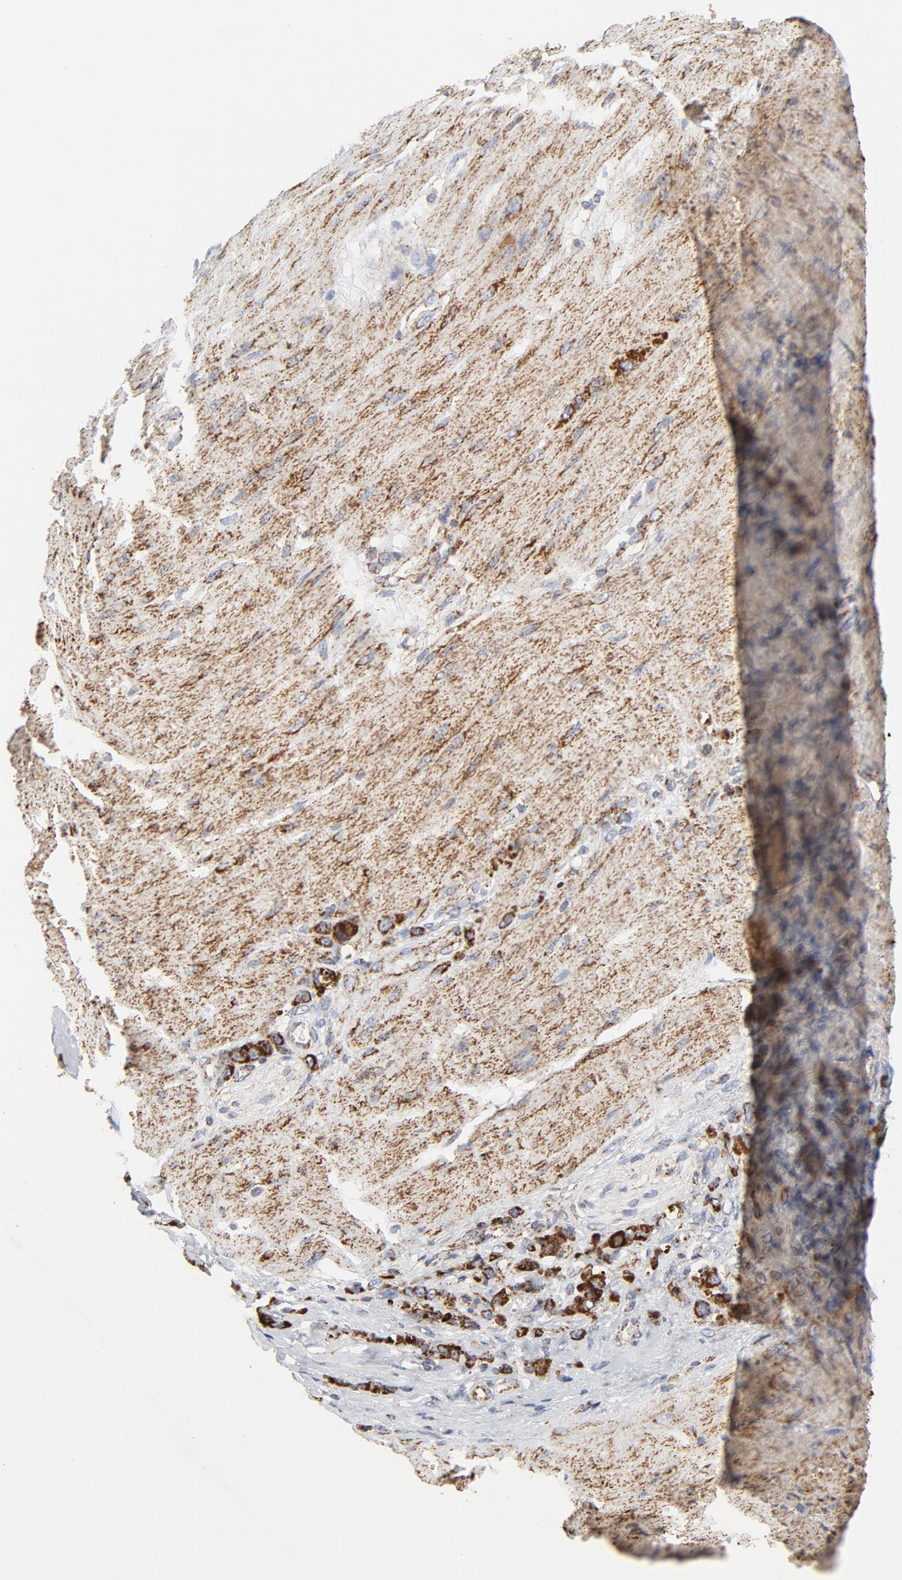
{"staining": {"intensity": "strong", "quantity": ">75%", "location": "cytoplasmic/membranous"}, "tissue": "stomach cancer", "cell_type": "Tumor cells", "image_type": "cancer", "snomed": [{"axis": "morphology", "description": "Normal tissue, NOS"}, {"axis": "morphology", "description": "Adenocarcinoma, NOS"}, {"axis": "topography", "description": "Stomach"}], "caption": "This is a photomicrograph of immunohistochemistry staining of adenocarcinoma (stomach), which shows strong expression in the cytoplasmic/membranous of tumor cells.", "gene": "CYCS", "patient": {"sex": "male", "age": 82}}